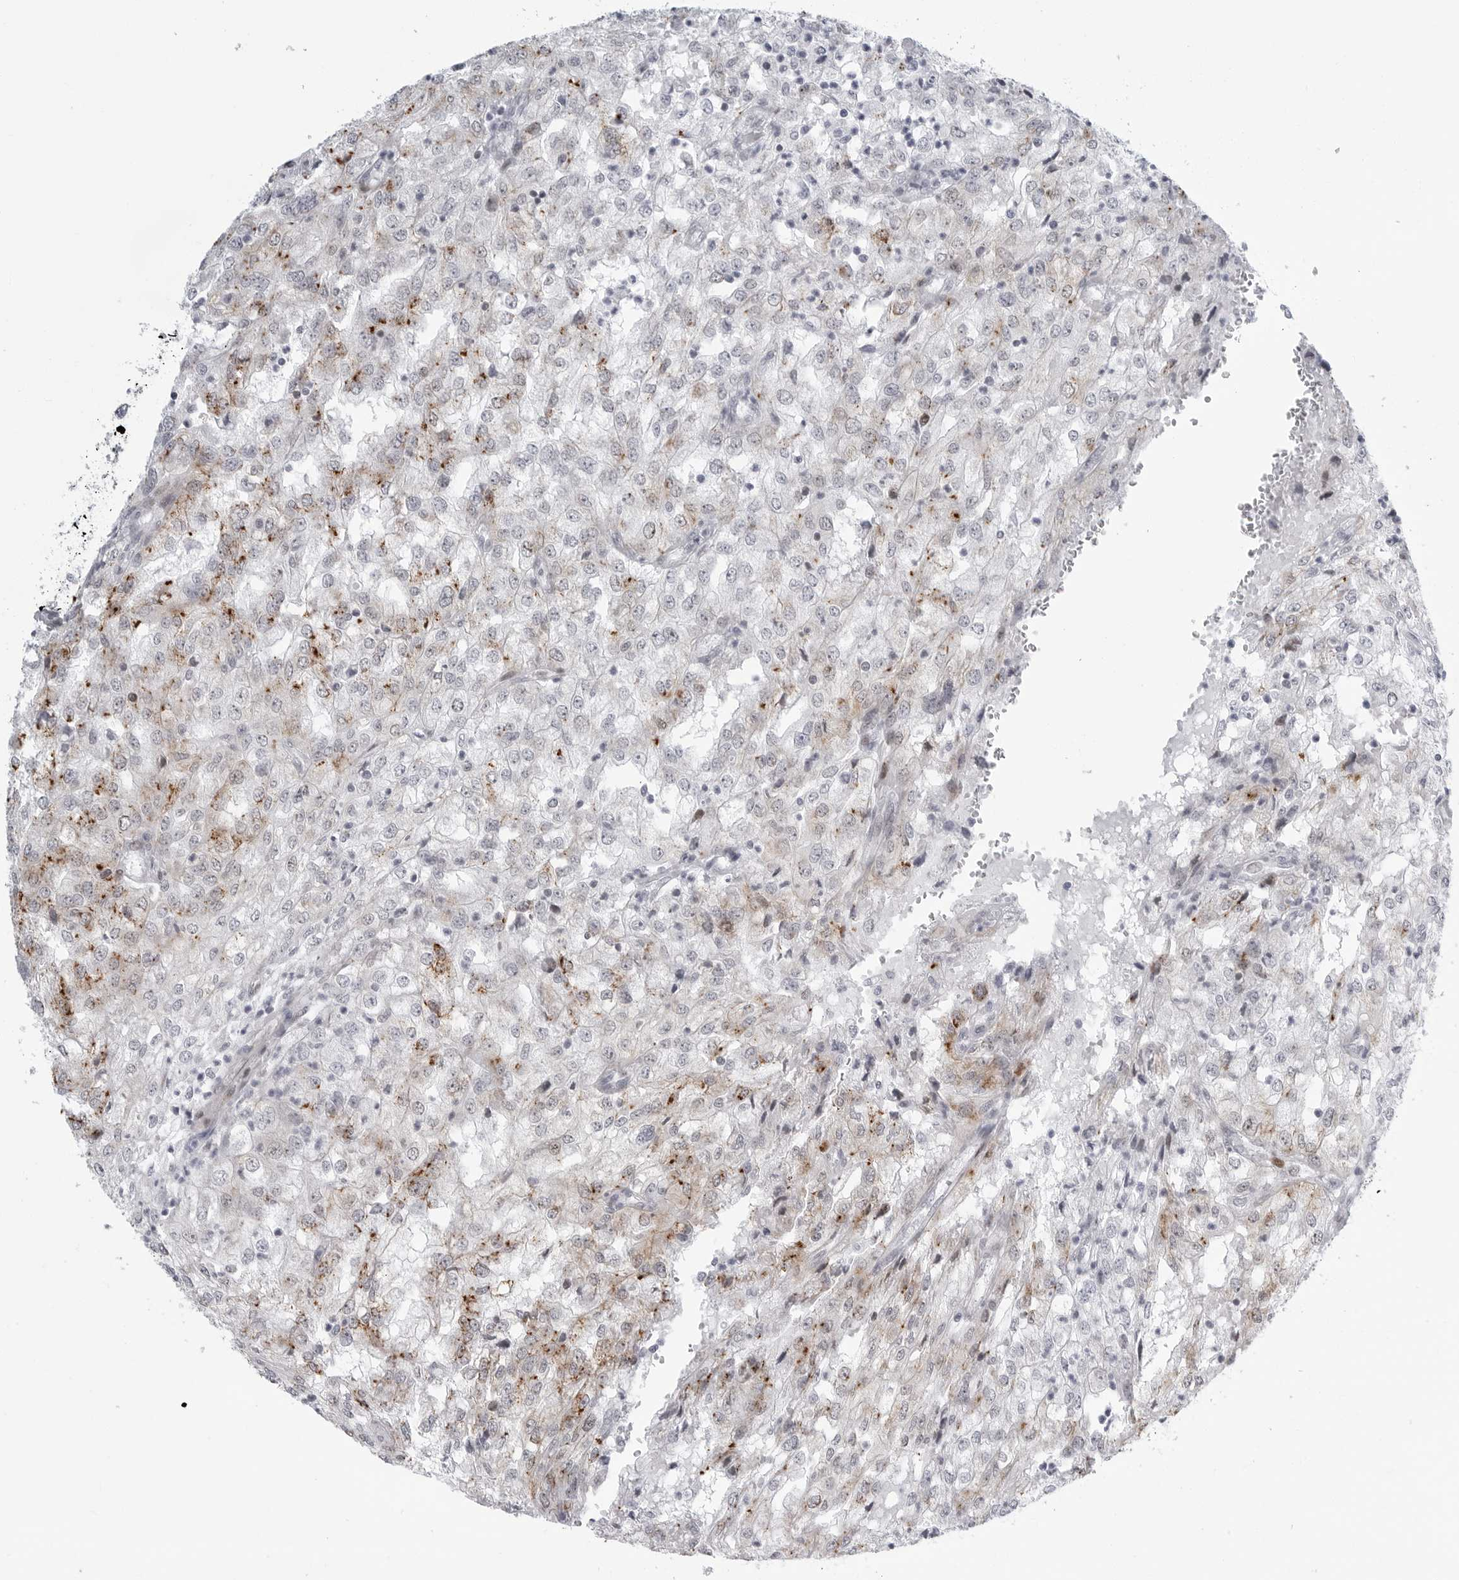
{"staining": {"intensity": "moderate", "quantity": "<25%", "location": "cytoplasmic/membranous"}, "tissue": "renal cancer", "cell_type": "Tumor cells", "image_type": "cancer", "snomed": [{"axis": "morphology", "description": "Adenocarcinoma, NOS"}, {"axis": "topography", "description": "Kidney"}], "caption": "Immunohistochemistry staining of adenocarcinoma (renal), which reveals low levels of moderate cytoplasmic/membranous staining in about <25% of tumor cells indicating moderate cytoplasmic/membranous protein staining. The staining was performed using DAB (3,3'-diaminobenzidine) (brown) for protein detection and nuclei were counterstained in hematoxylin (blue).", "gene": "FAM135B", "patient": {"sex": "female", "age": 54}}